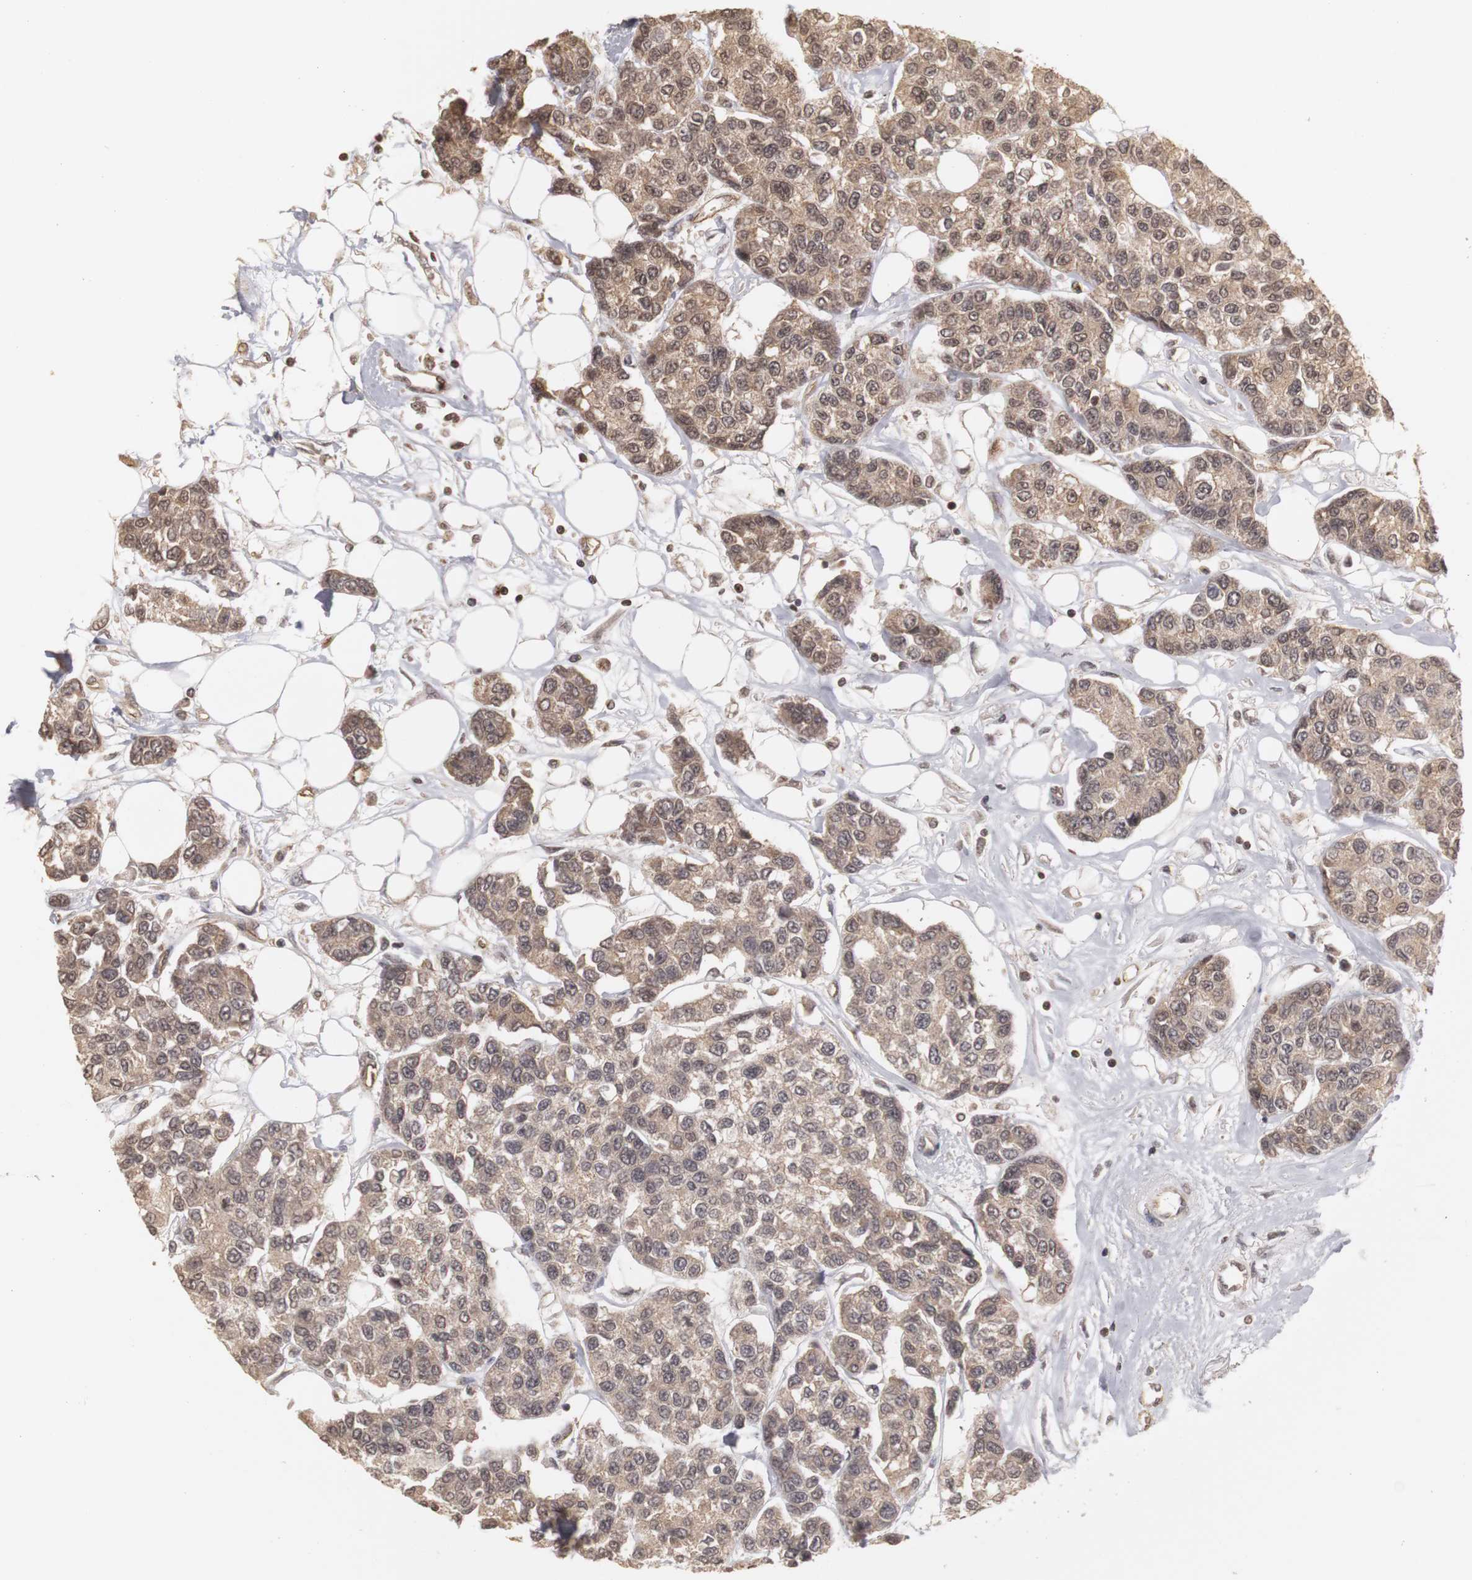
{"staining": {"intensity": "weak", "quantity": ">75%", "location": "cytoplasmic/membranous,nuclear"}, "tissue": "breast cancer", "cell_type": "Tumor cells", "image_type": "cancer", "snomed": [{"axis": "morphology", "description": "Duct carcinoma"}, {"axis": "topography", "description": "Breast"}], "caption": "Immunohistochemical staining of human breast intraductal carcinoma shows low levels of weak cytoplasmic/membranous and nuclear protein staining in about >75% of tumor cells.", "gene": "PLEKHA1", "patient": {"sex": "female", "age": 51}}